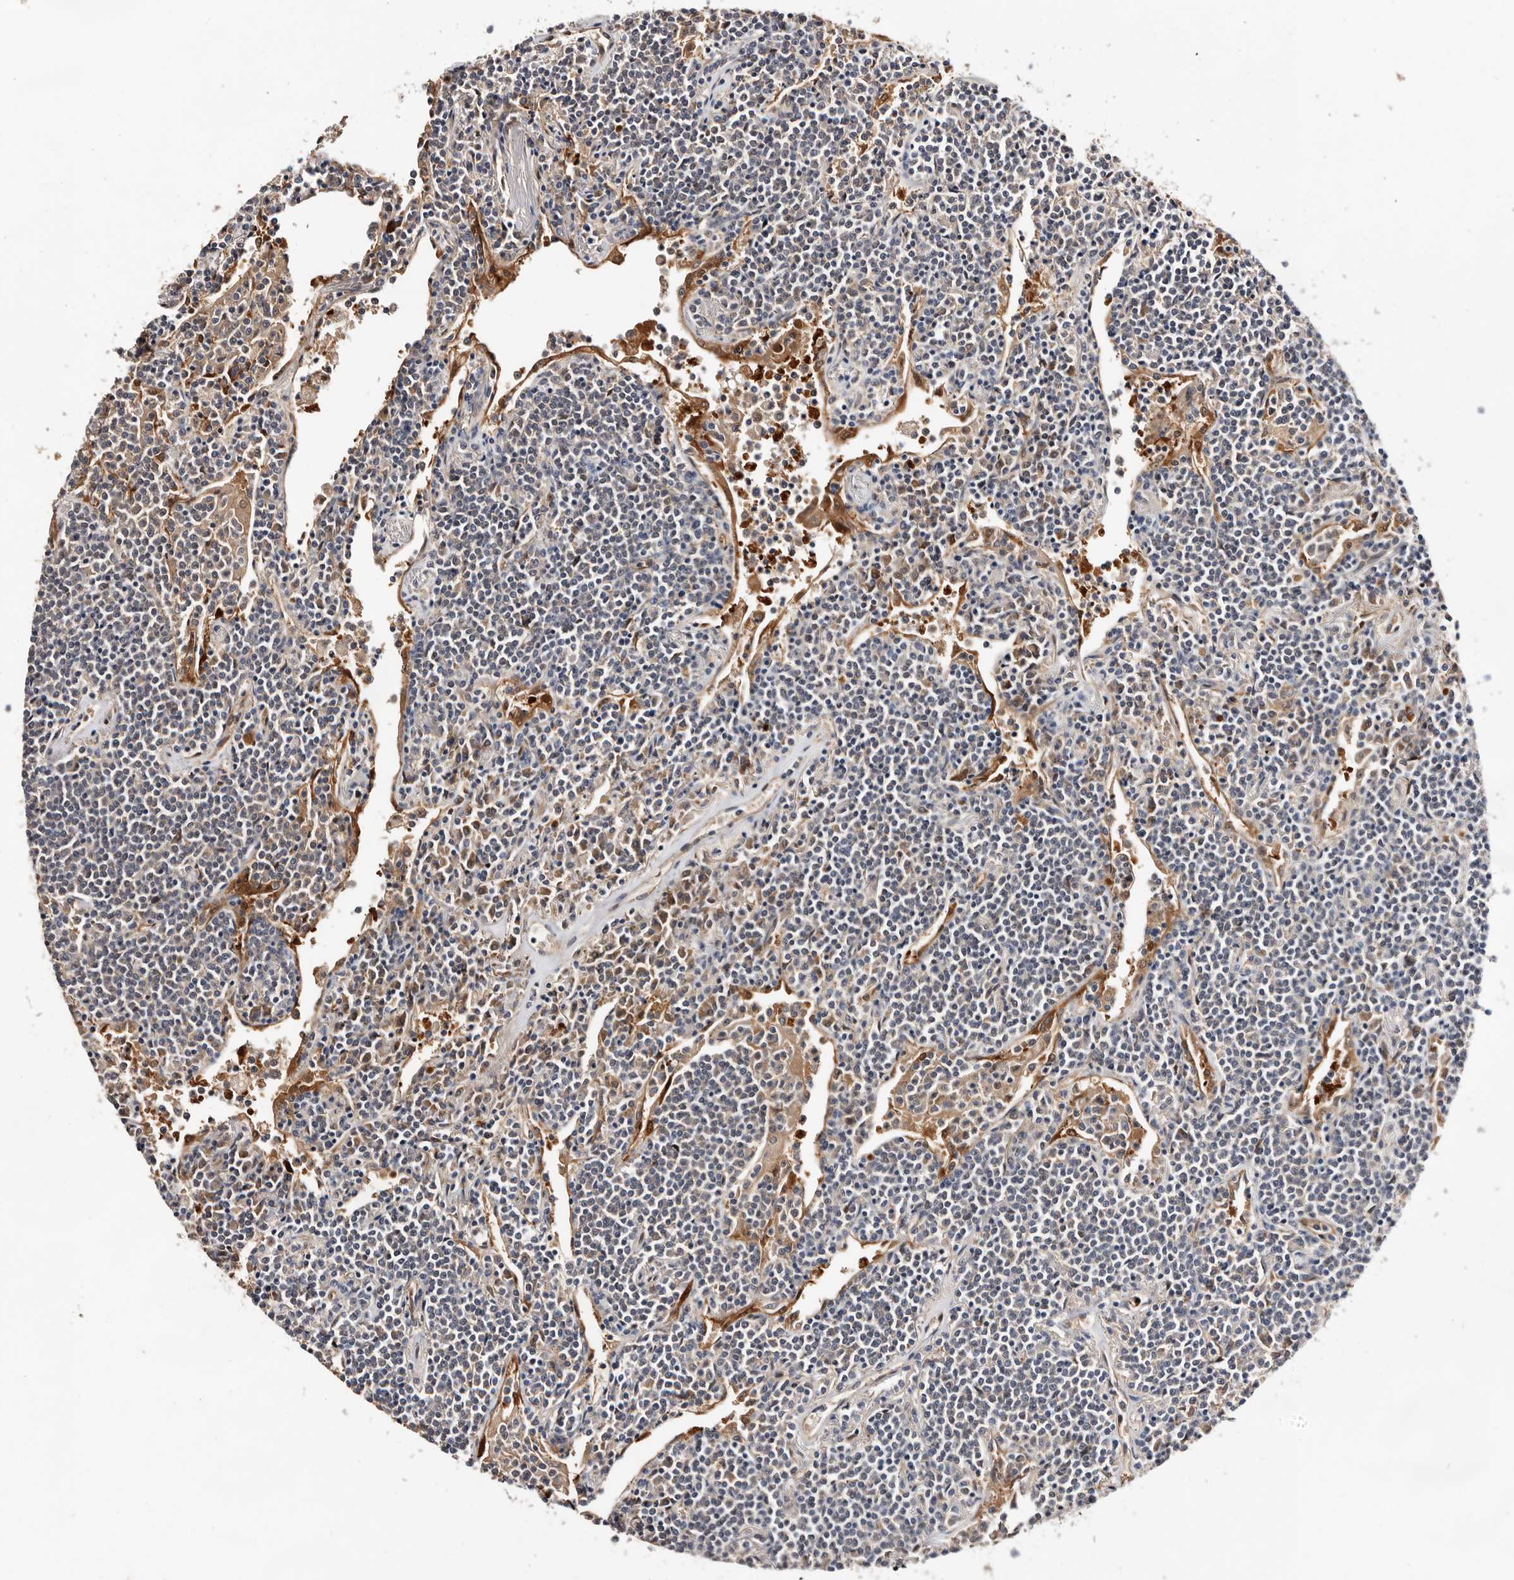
{"staining": {"intensity": "negative", "quantity": "none", "location": "none"}, "tissue": "lymphoma", "cell_type": "Tumor cells", "image_type": "cancer", "snomed": [{"axis": "morphology", "description": "Malignant lymphoma, non-Hodgkin's type, Low grade"}, {"axis": "topography", "description": "Lung"}], "caption": "Lymphoma stained for a protein using immunohistochemistry reveals no staining tumor cells.", "gene": "TP53I3", "patient": {"sex": "female", "age": 71}}